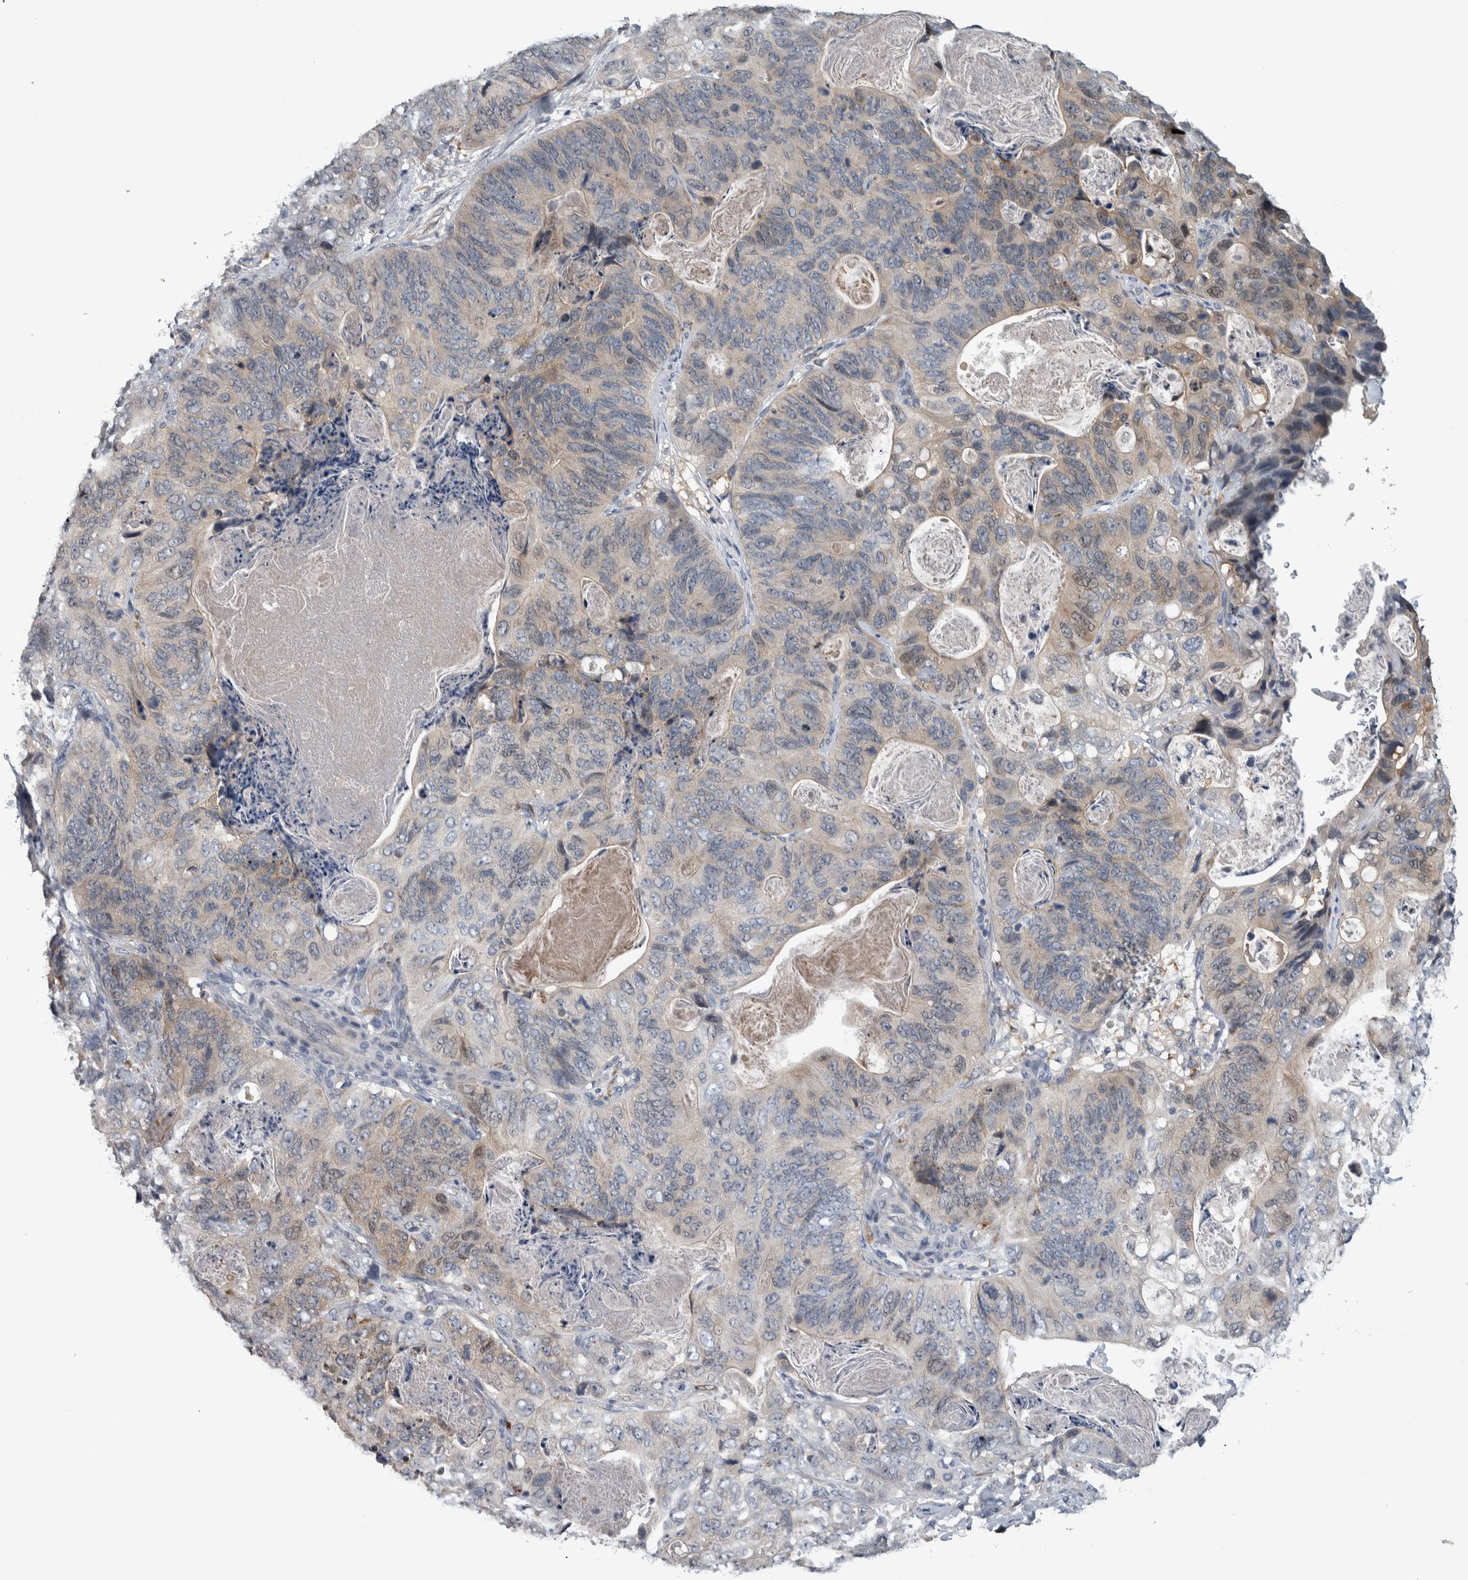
{"staining": {"intensity": "weak", "quantity": "<25%", "location": "cytoplasmic/membranous,nuclear"}, "tissue": "stomach cancer", "cell_type": "Tumor cells", "image_type": "cancer", "snomed": [{"axis": "morphology", "description": "Normal tissue, NOS"}, {"axis": "morphology", "description": "Adenocarcinoma, NOS"}, {"axis": "topography", "description": "Stomach"}], "caption": "Micrograph shows no significant protein expression in tumor cells of stomach cancer (adenocarcinoma).", "gene": "COL14A1", "patient": {"sex": "female", "age": 89}}